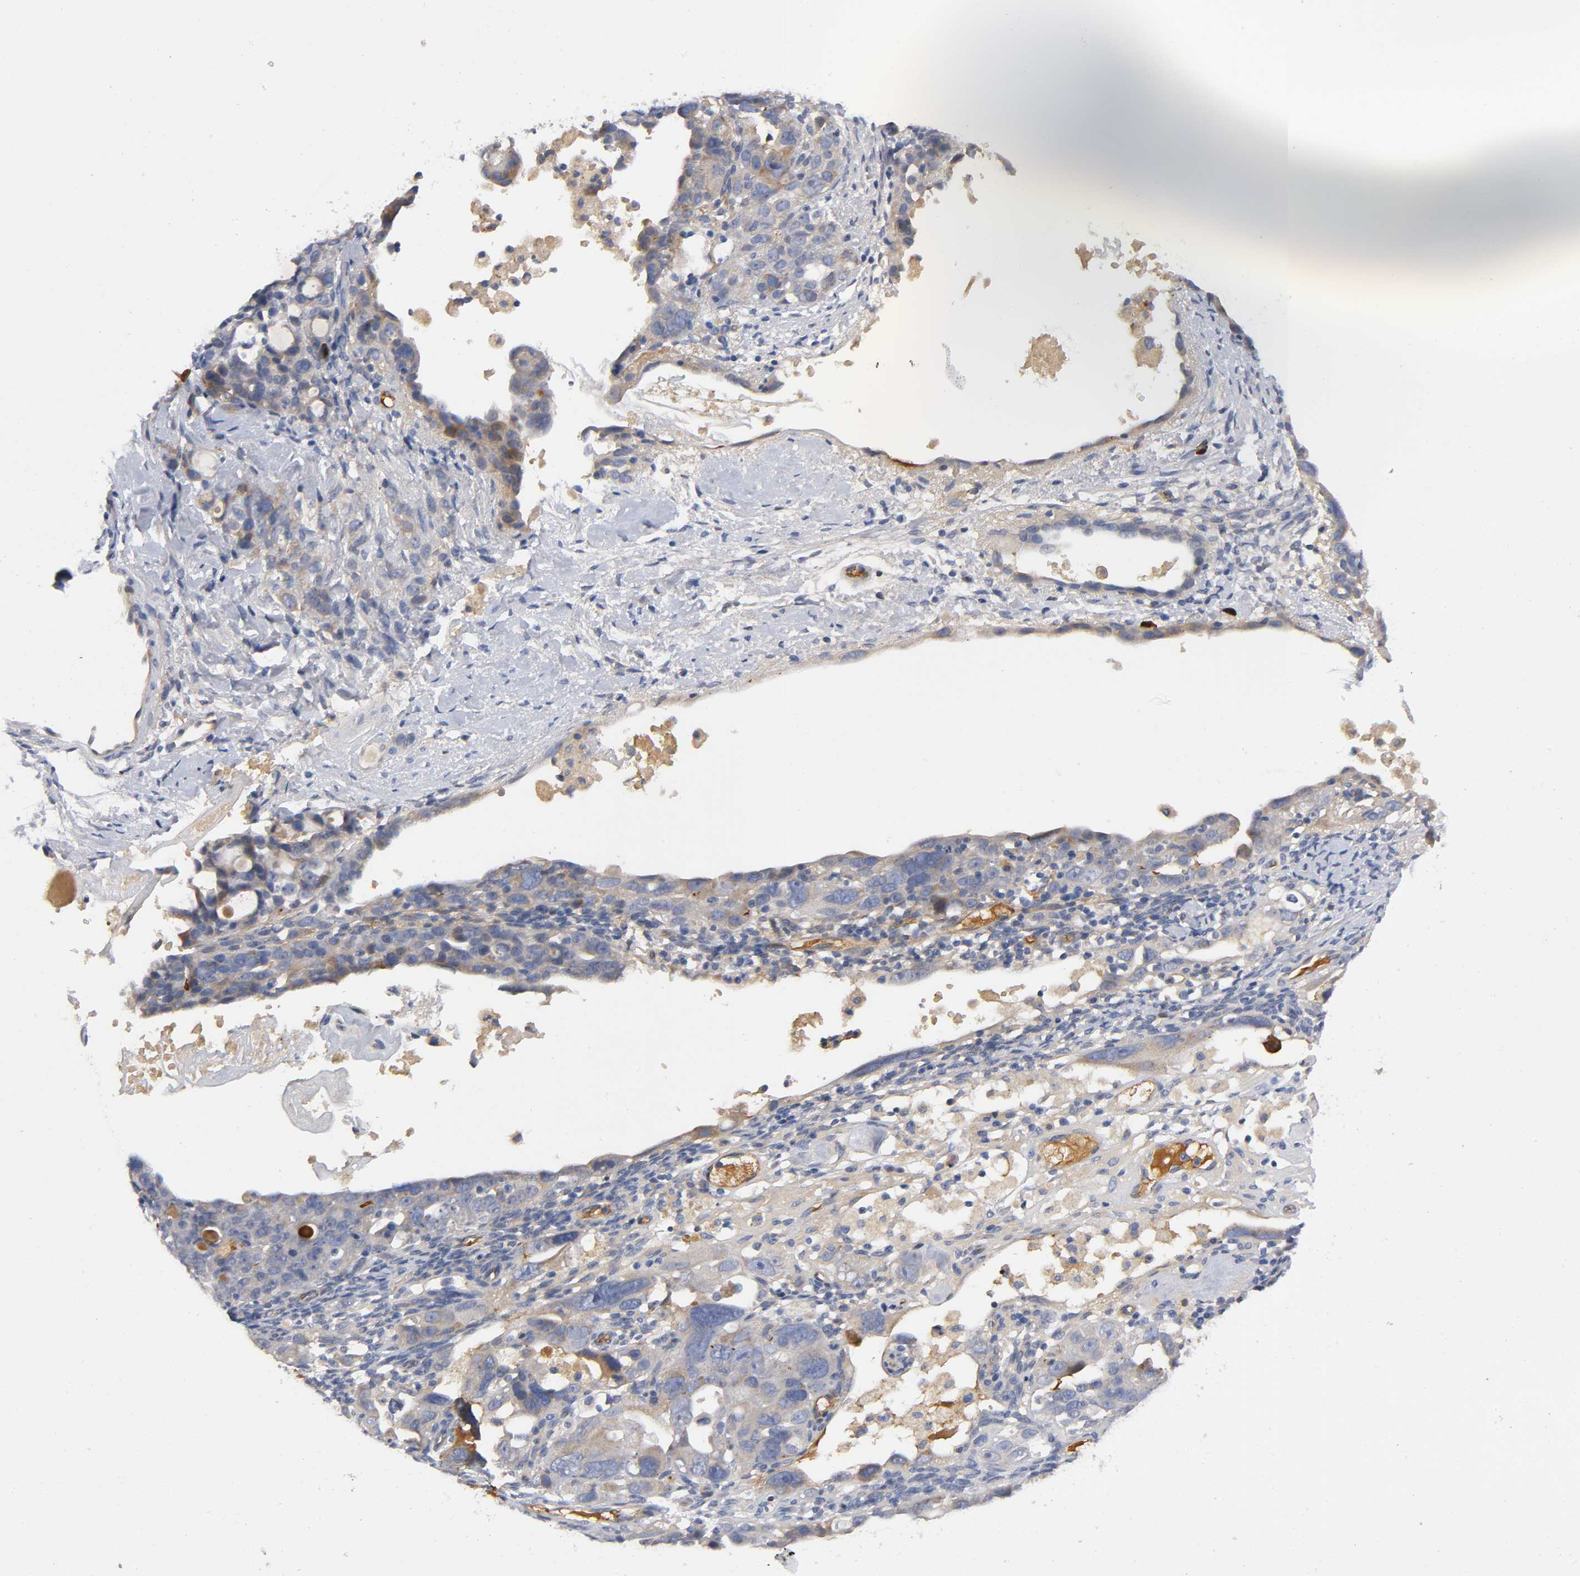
{"staining": {"intensity": "moderate", "quantity": "25%-75%", "location": "cytoplasmic/membranous"}, "tissue": "ovarian cancer", "cell_type": "Tumor cells", "image_type": "cancer", "snomed": [{"axis": "morphology", "description": "Cystadenocarcinoma, serous, NOS"}, {"axis": "topography", "description": "Ovary"}], "caption": "Tumor cells reveal moderate cytoplasmic/membranous expression in about 25%-75% of cells in serous cystadenocarcinoma (ovarian).", "gene": "NOVA1", "patient": {"sex": "female", "age": 66}}